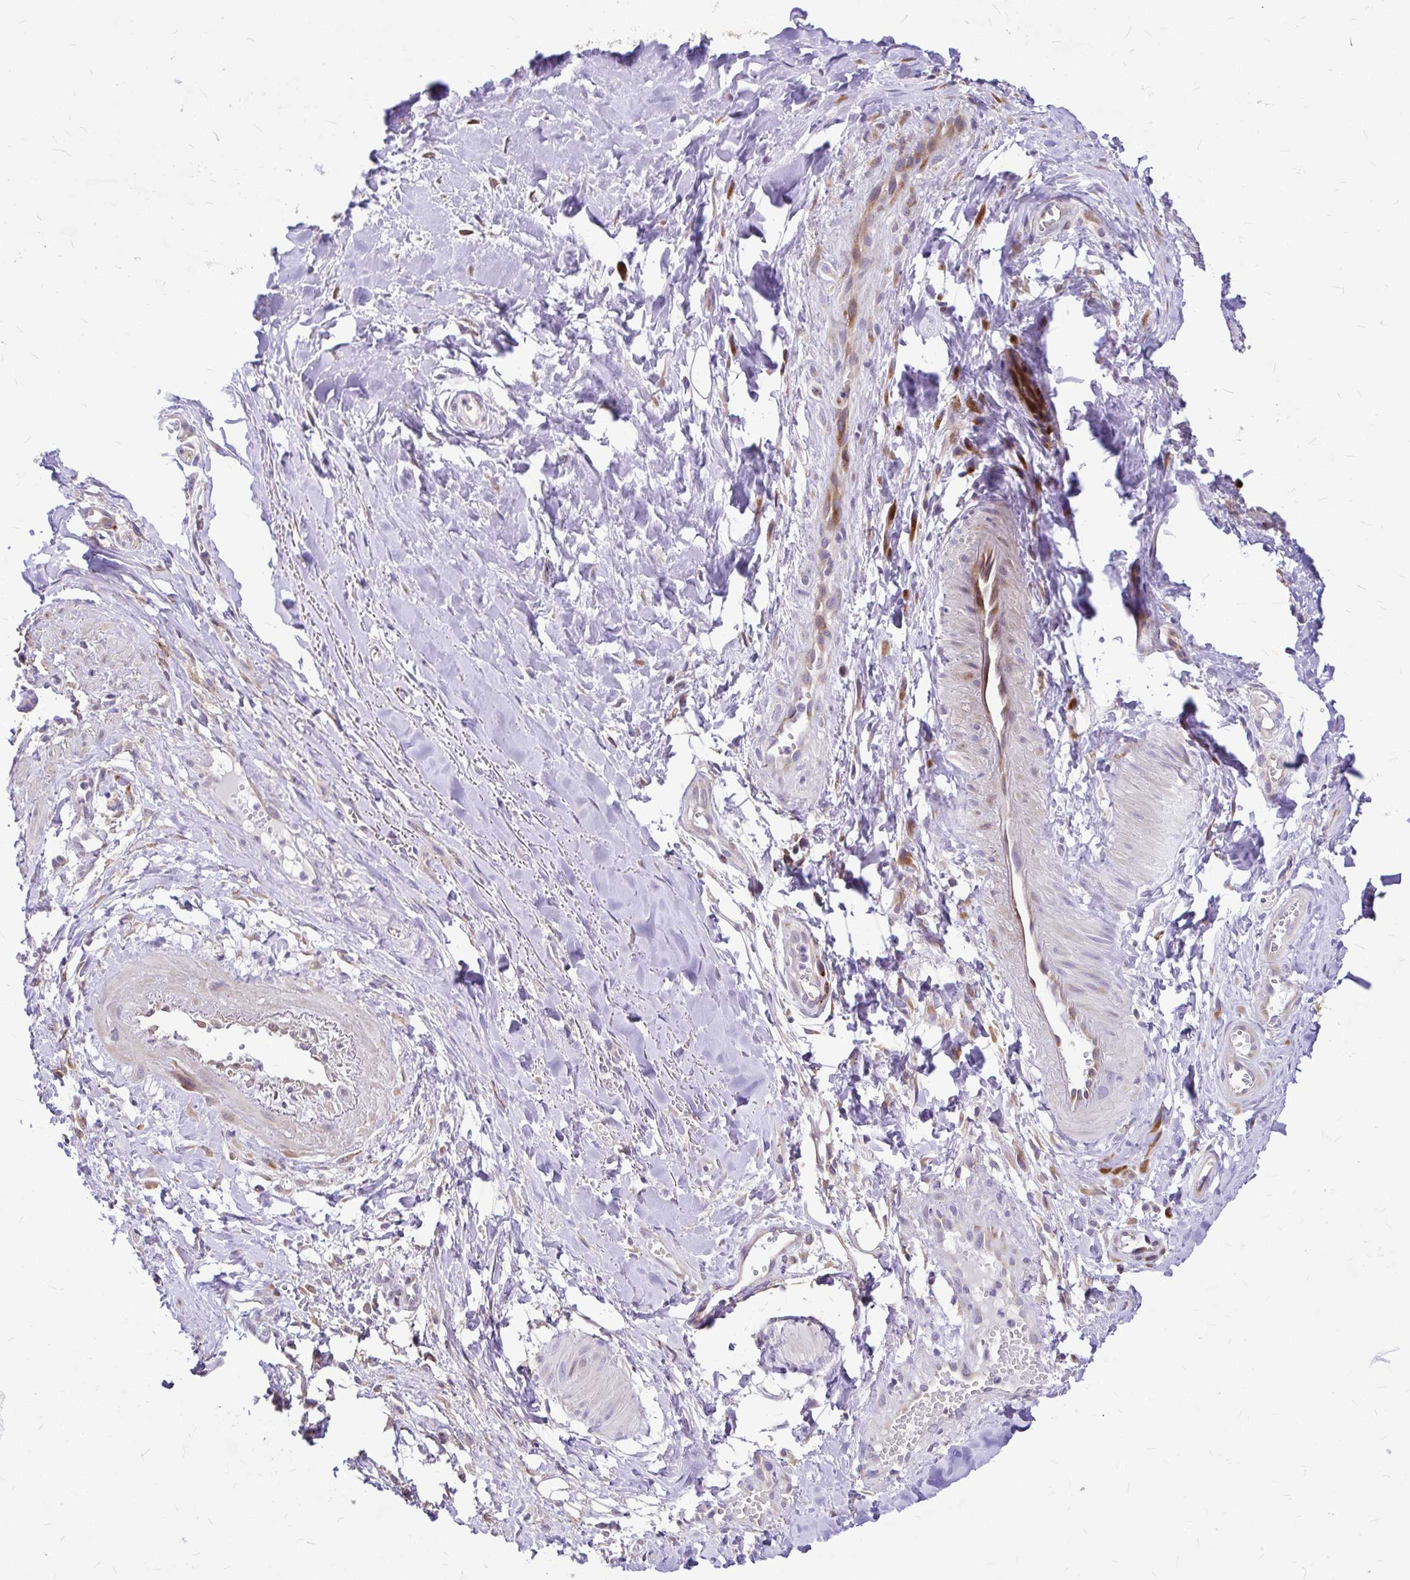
{"staining": {"intensity": "negative", "quantity": "none", "location": "none"}, "tissue": "adipose tissue", "cell_type": "Adipocytes", "image_type": "normal", "snomed": [{"axis": "morphology", "description": "Normal tissue, NOS"}, {"axis": "topography", "description": "Cartilage tissue"}, {"axis": "topography", "description": "Nasopharynx"}, {"axis": "topography", "description": "Thyroid gland"}], "caption": "A high-resolution image shows immunohistochemistry (IHC) staining of normal adipose tissue, which reveals no significant positivity in adipocytes.", "gene": "GABBR2", "patient": {"sex": "male", "age": 63}}